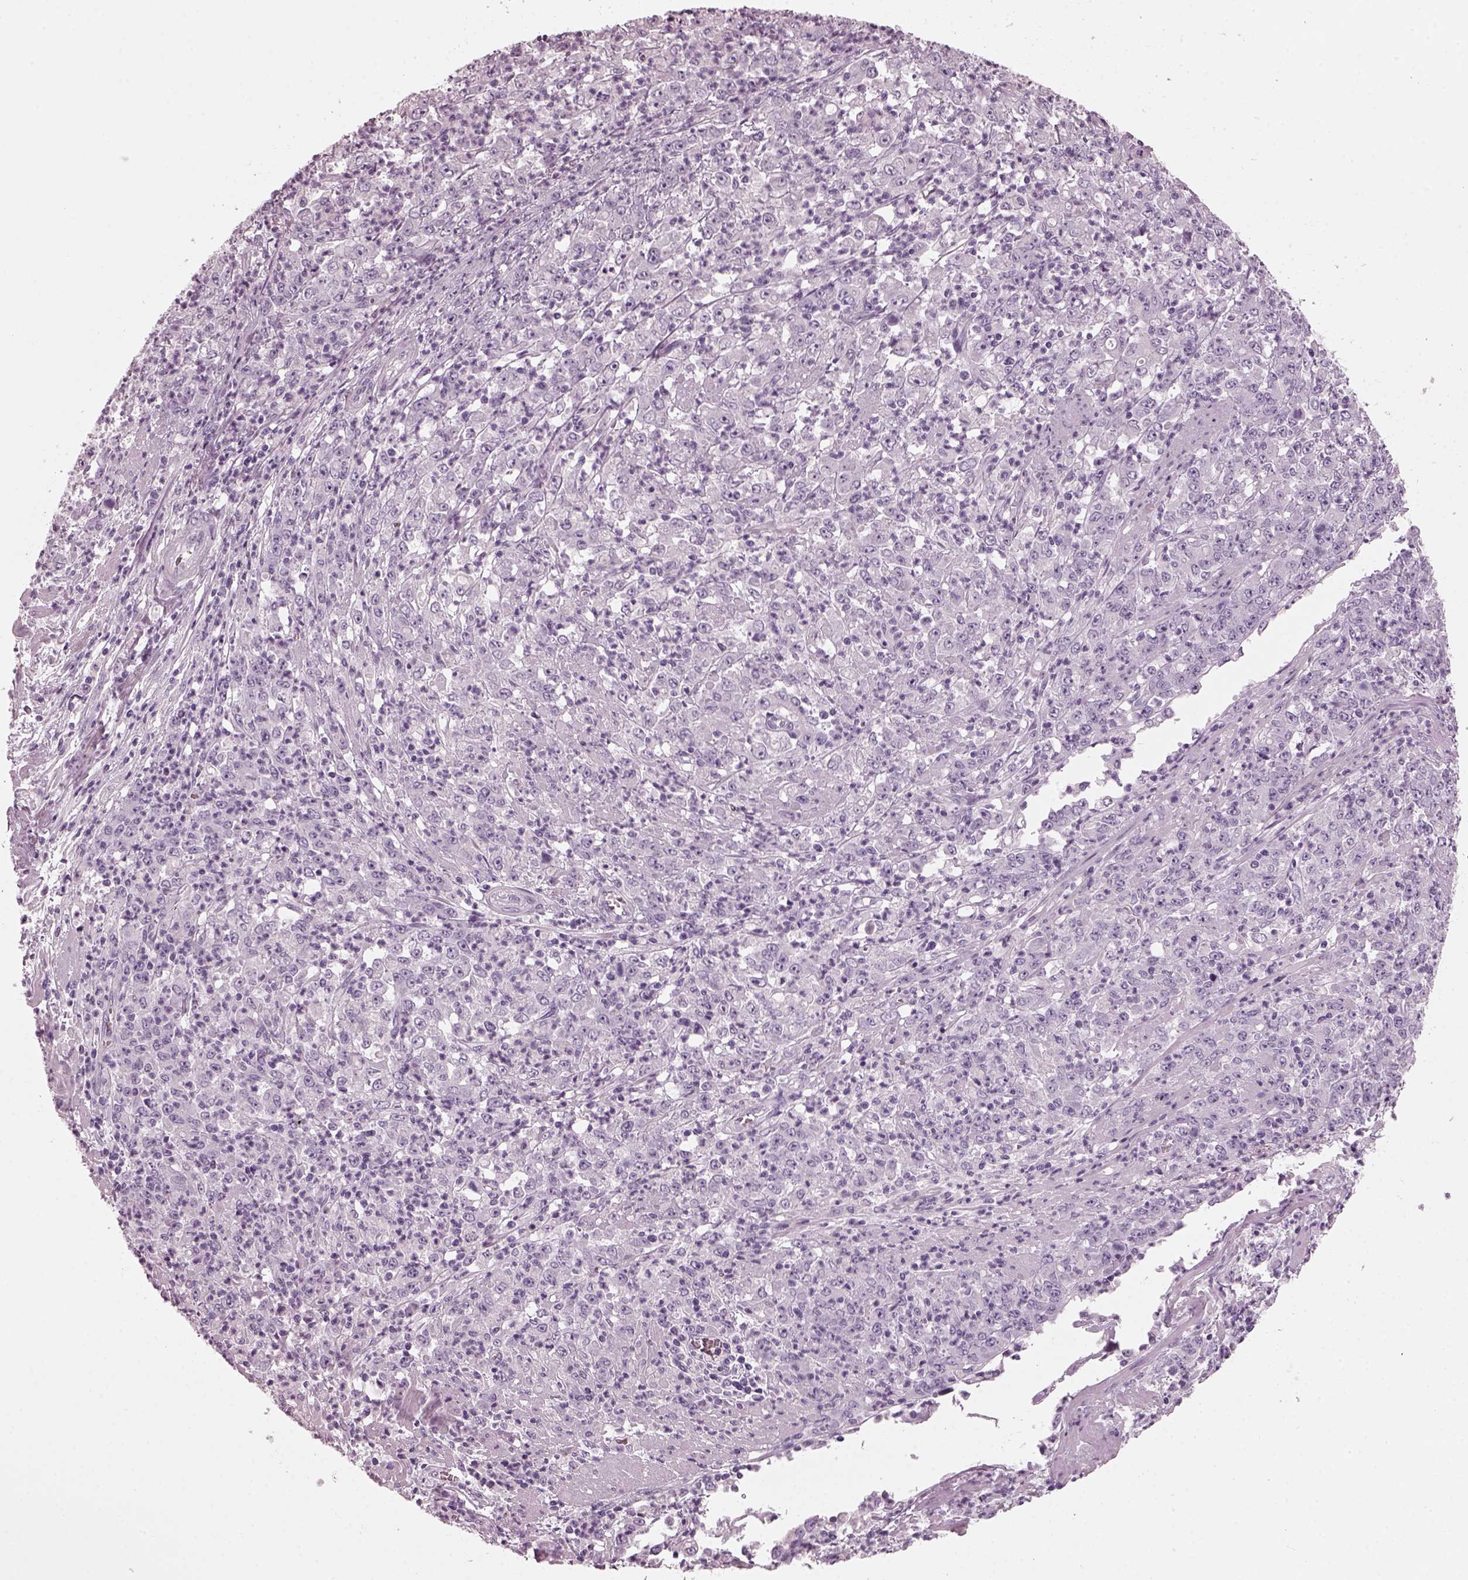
{"staining": {"intensity": "negative", "quantity": "none", "location": "none"}, "tissue": "stomach cancer", "cell_type": "Tumor cells", "image_type": "cancer", "snomed": [{"axis": "morphology", "description": "Adenocarcinoma, NOS"}, {"axis": "topography", "description": "Stomach, lower"}], "caption": "DAB immunohistochemical staining of stomach cancer (adenocarcinoma) shows no significant positivity in tumor cells. The staining was performed using DAB (3,3'-diaminobenzidine) to visualize the protein expression in brown, while the nuclei were stained in blue with hematoxylin (Magnification: 20x).", "gene": "RCVRN", "patient": {"sex": "female", "age": 71}}